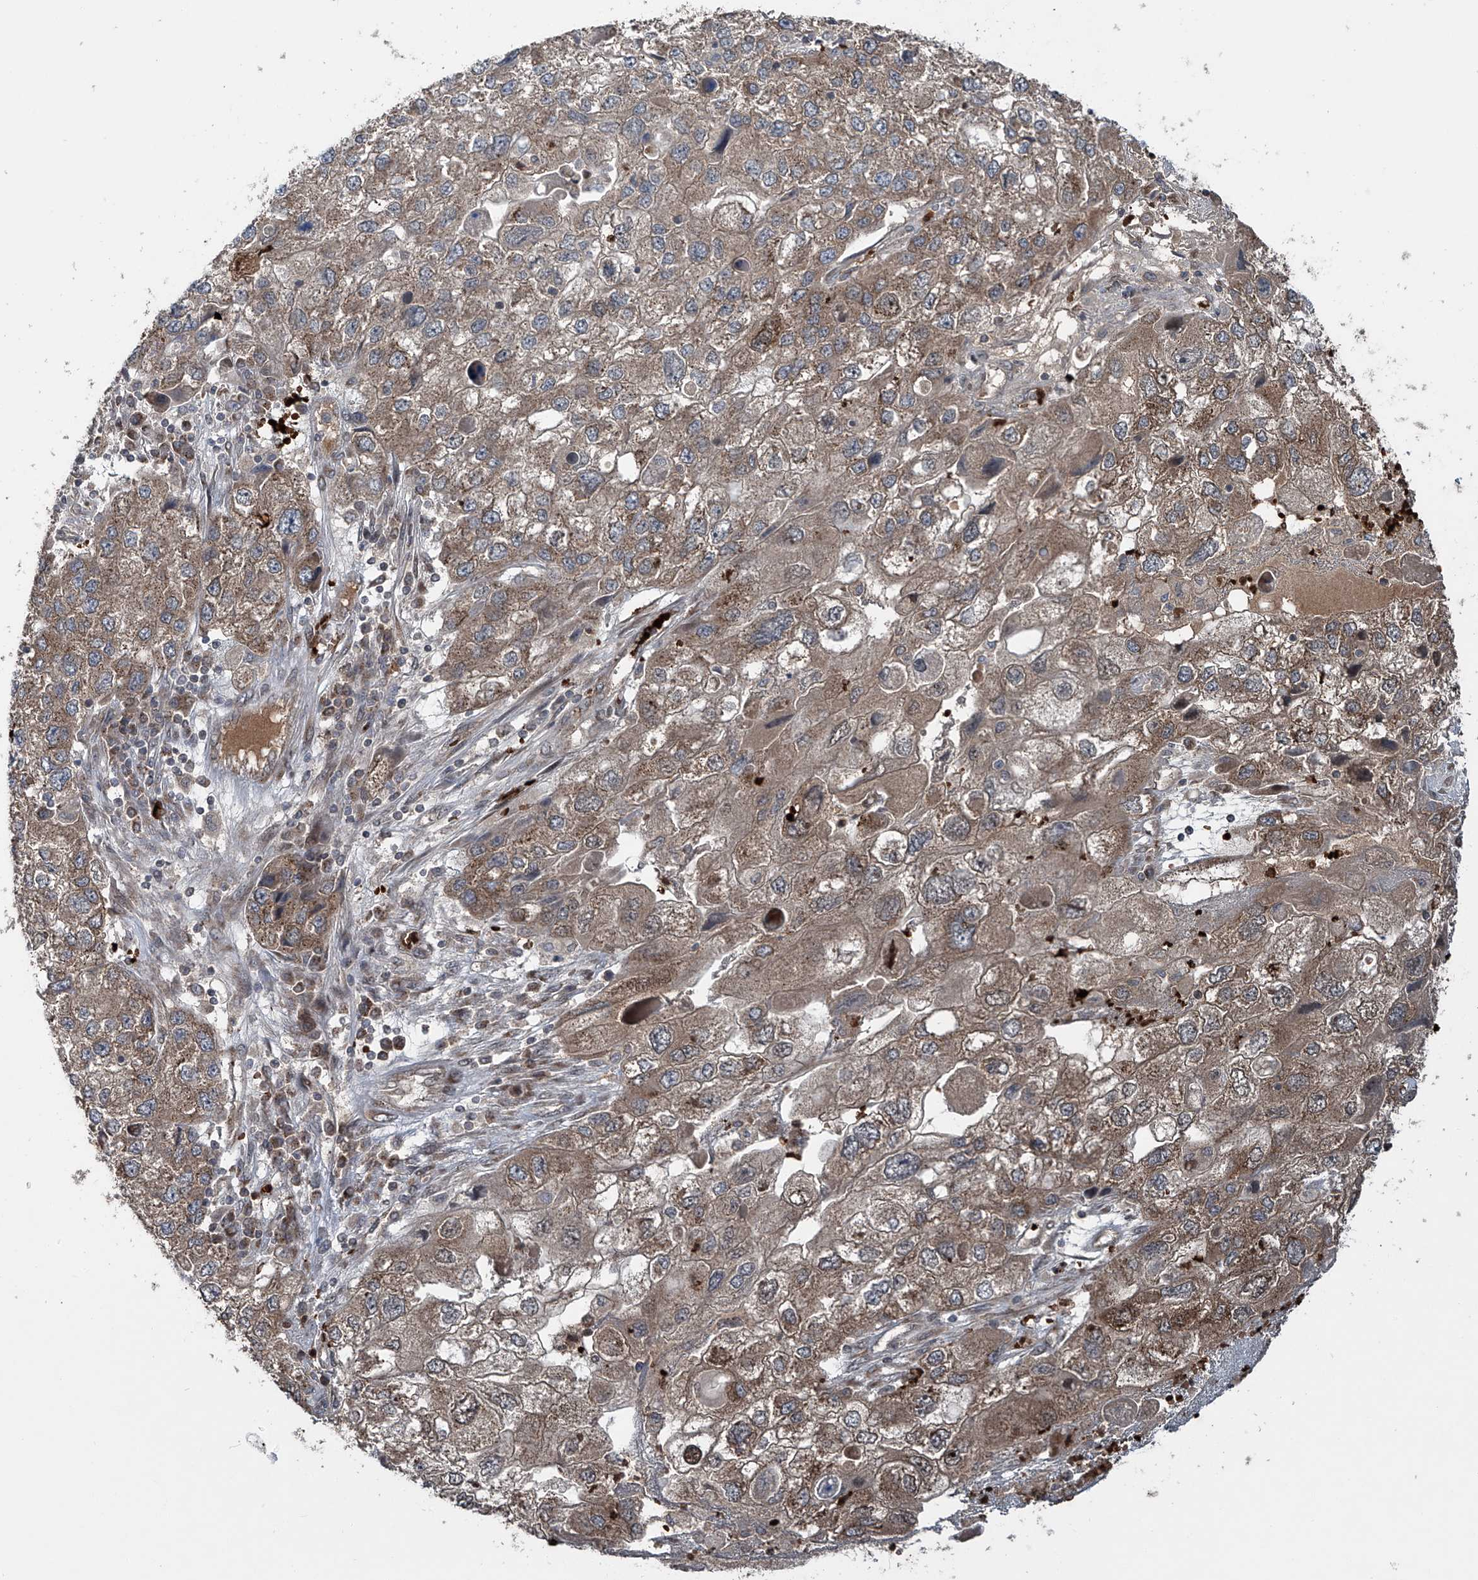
{"staining": {"intensity": "weak", "quantity": ">75%", "location": "cytoplasmic/membranous"}, "tissue": "endometrial cancer", "cell_type": "Tumor cells", "image_type": "cancer", "snomed": [{"axis": "morphology", "description": "Adenocarcinoma, NOS"}, {"axis": "topography", "description": "Endometrium"}], "caption": "Brown immunohistochemical staining in endometrial adenocarcinoma demonstrates weak cytoplasmic/membranous staining in approximately >75% of tumor cells. The protein of interest is stained brown, and the nuclei are stained in blue (DAB (3,3'-diaminobenzidine) IHC with brightfield microscopy, high magnification).", "gene": "ZDHHC9", "patient": {"sex": "female", "age": 49}}